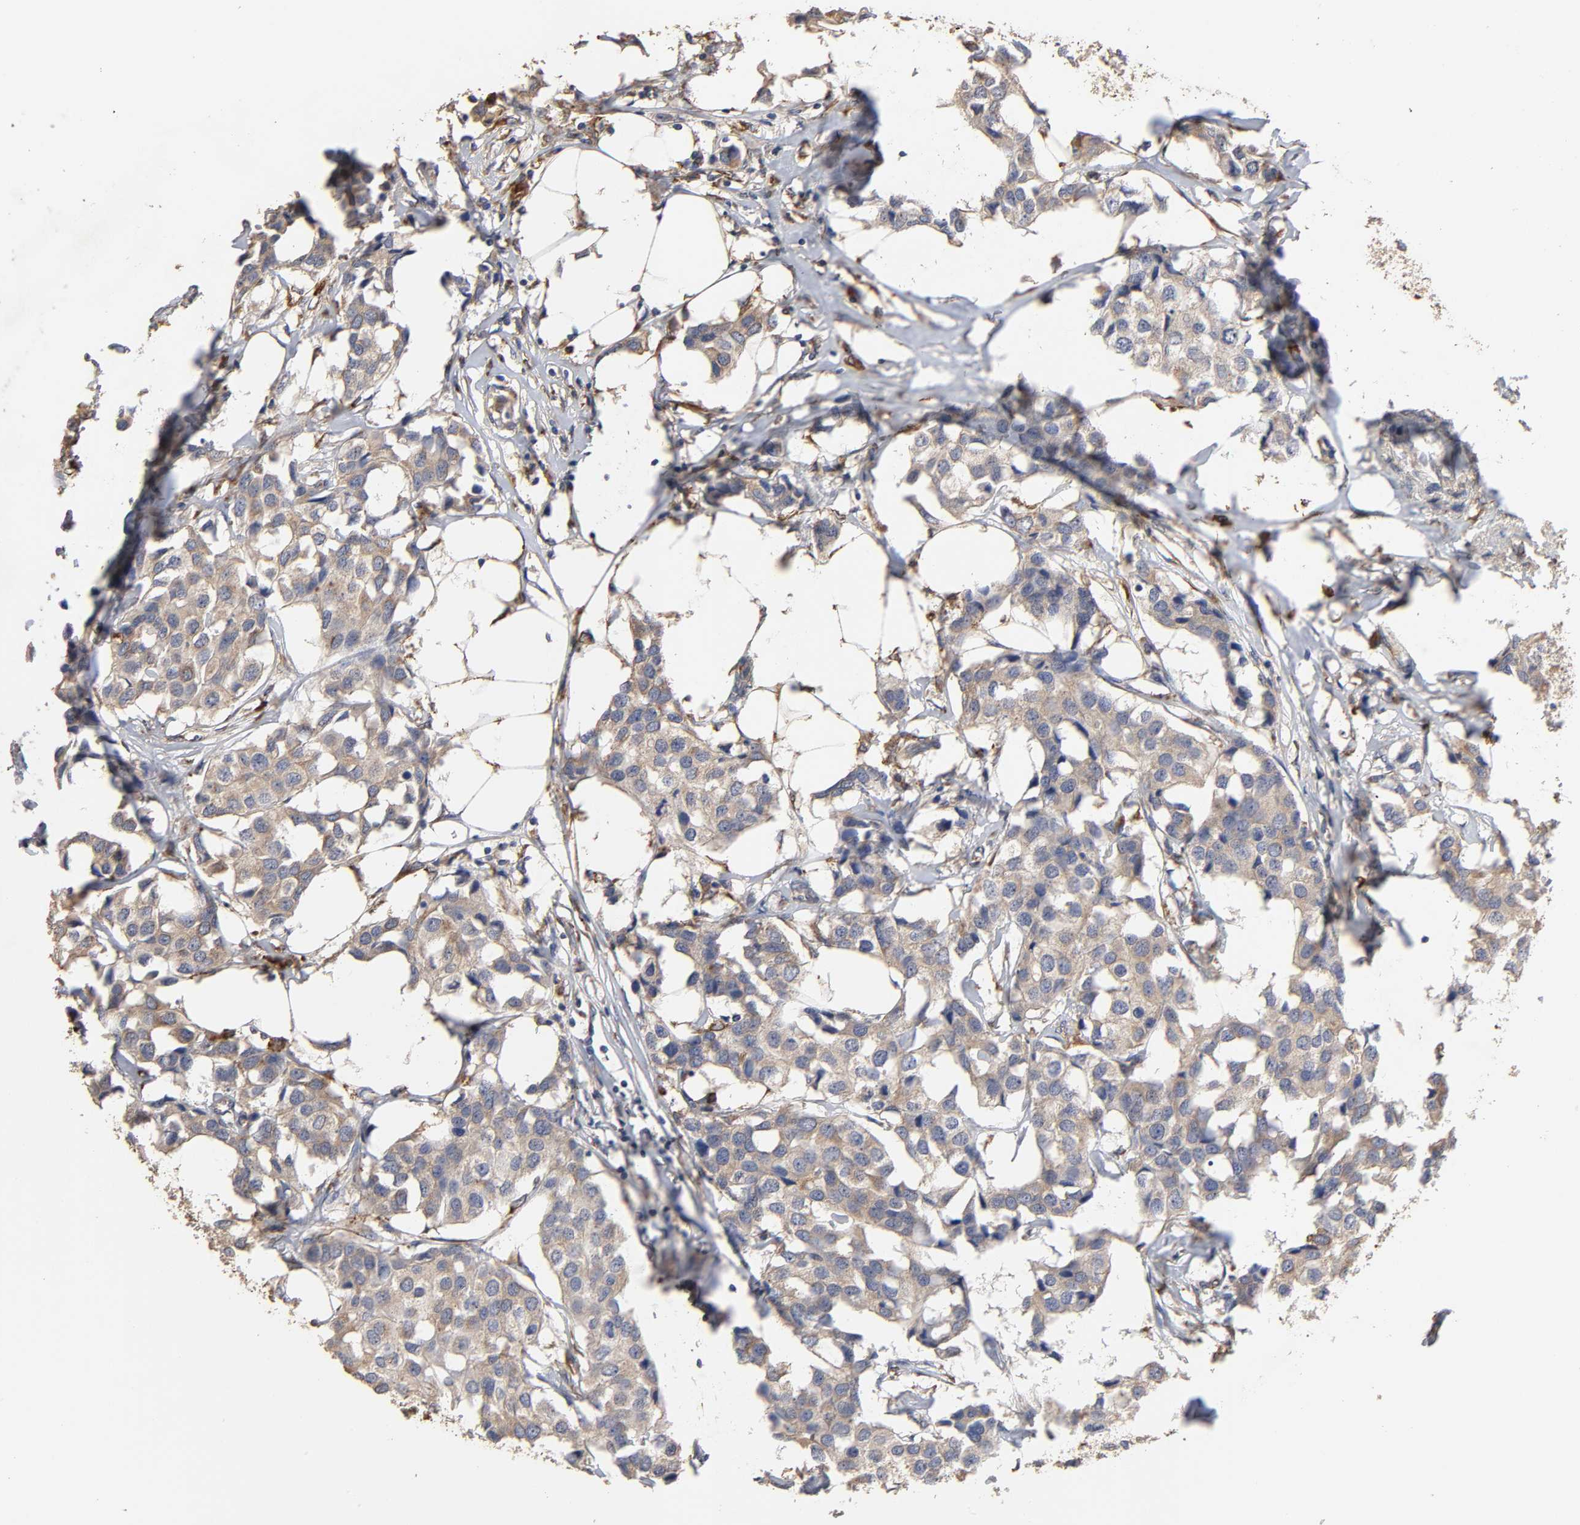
{"staining": {"intensity": "weak", "quantity": ">75%", "location": "cytoplasmic/membranous"}, "tissue": "breast cancer", "cell_type": "Tumor cells", "image_type": "cancer", "snomed": [{"axis": "morphology", "description": "Duct carcinoma"}, {"axis": "topography", "description": "Breast"}], "caption": "Immunohistochemistry (IHC) photomicrograph of neoplastic tissue: human breast intraductal carcinoma stained using immunohistochemistry exhibits low levels of weak protein expression localized specifically in the cytoplasmic/membranous of tumor cells, appearing as a cytoplasmic/membranous brown color.", "gene": "EIF4G2", "patient": {"sex": "female", "age": 80}}